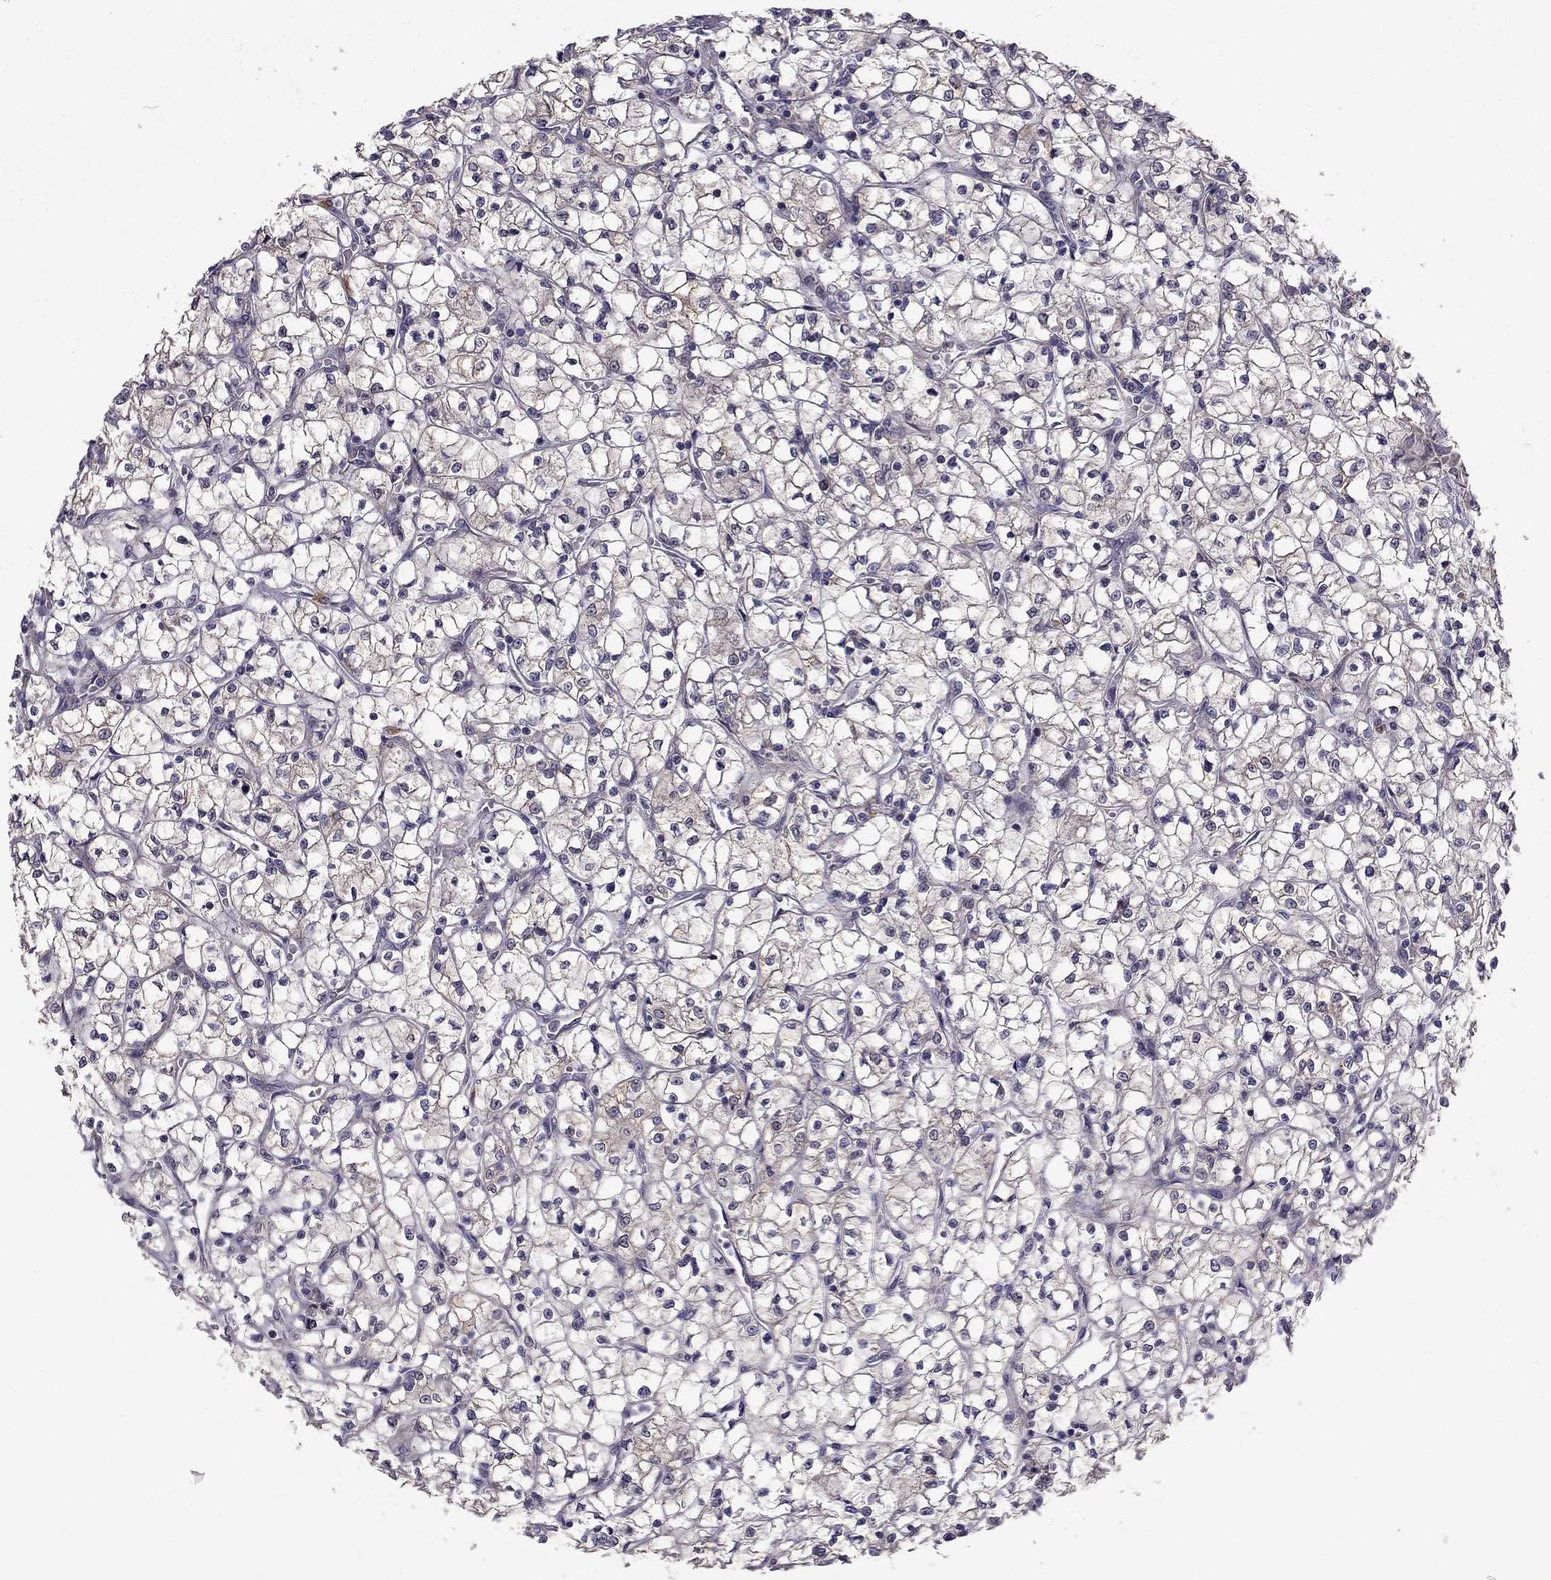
{"staining": {"intensity": "negative", "quantity": "none", "location": "none"}, "tissue": "renal cancer", "cell_type": "Tumor cells", "image_type": "cancer", "snomed": [{"axis": "morphology", "description": "Adenocarcinoma, NOS"}, {"axis": "topography", "description": "Kidney"}], "caption": "Human renal cancer stained for a protein using immunohistochemistry (IHC) displays no positivity in tumor cells.", "gene": "STXBP5", "patient": {"sex": "female", "age": 64}}